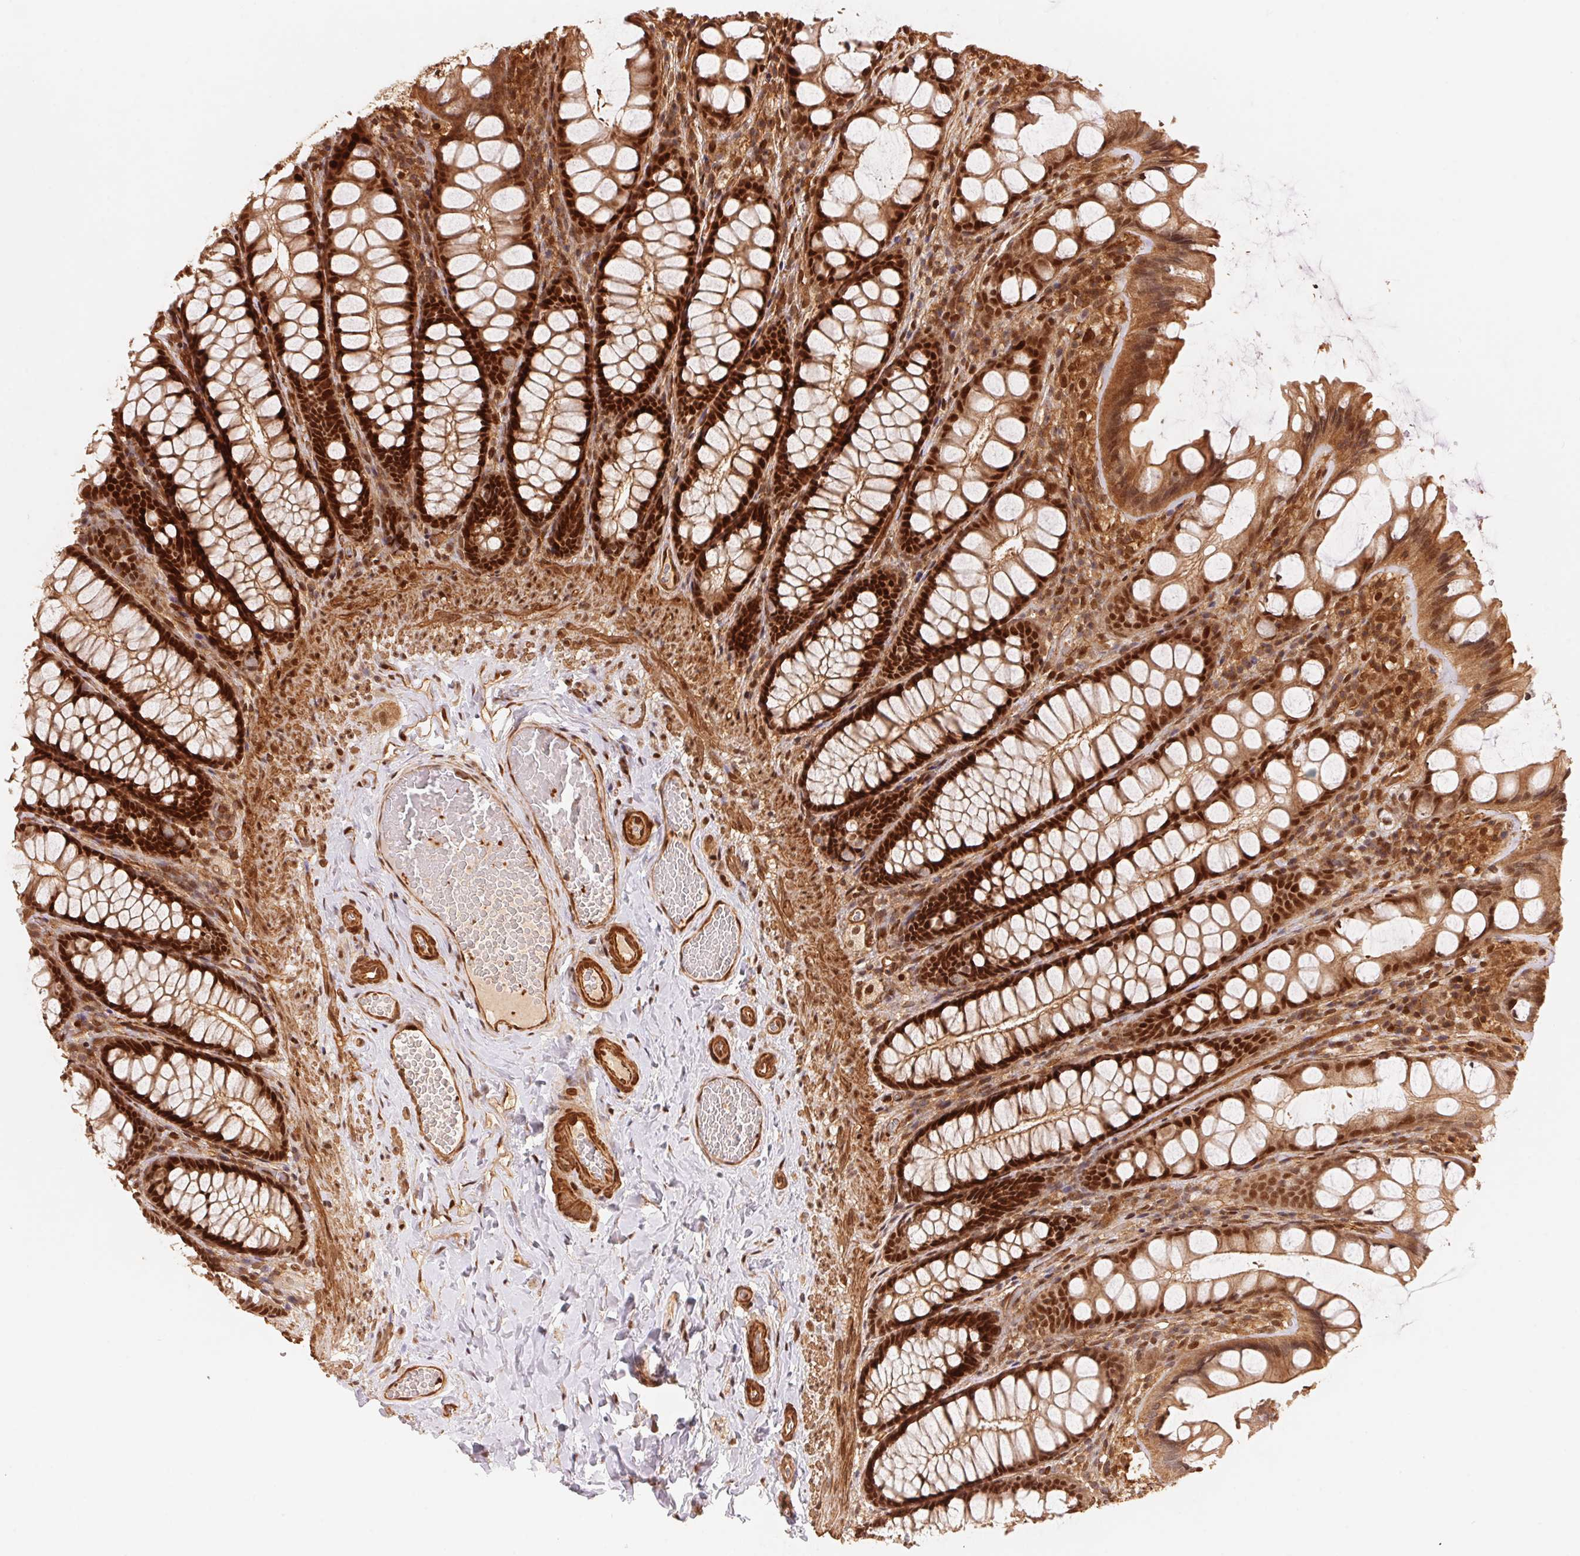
{"staining": {"intensity": "moderate", "quantity": ">75%", "location": "cytoplasmic/membranous,nuclear"}, "tissue": "colon", "cell_type": "Endothelial cells", "image_type": "normal", "snomed": [{"axis": "morphology", "description": "Normal tissue, NOS"}, {"axis": "topography", "description": "Colon"}], "caption": "Immunohistochemistry micrograph of unremarkable colon: colon stained using IHC reveals medium levels of moderate protein expression localized specifically in the cytoplasmic/membranous,nuclear of endothelial cells, appearing as a cytoplasmic/membranous,nuclear brown color.", "gene": "TNIP2", "patient": {"sex": "male", "age": 47}}